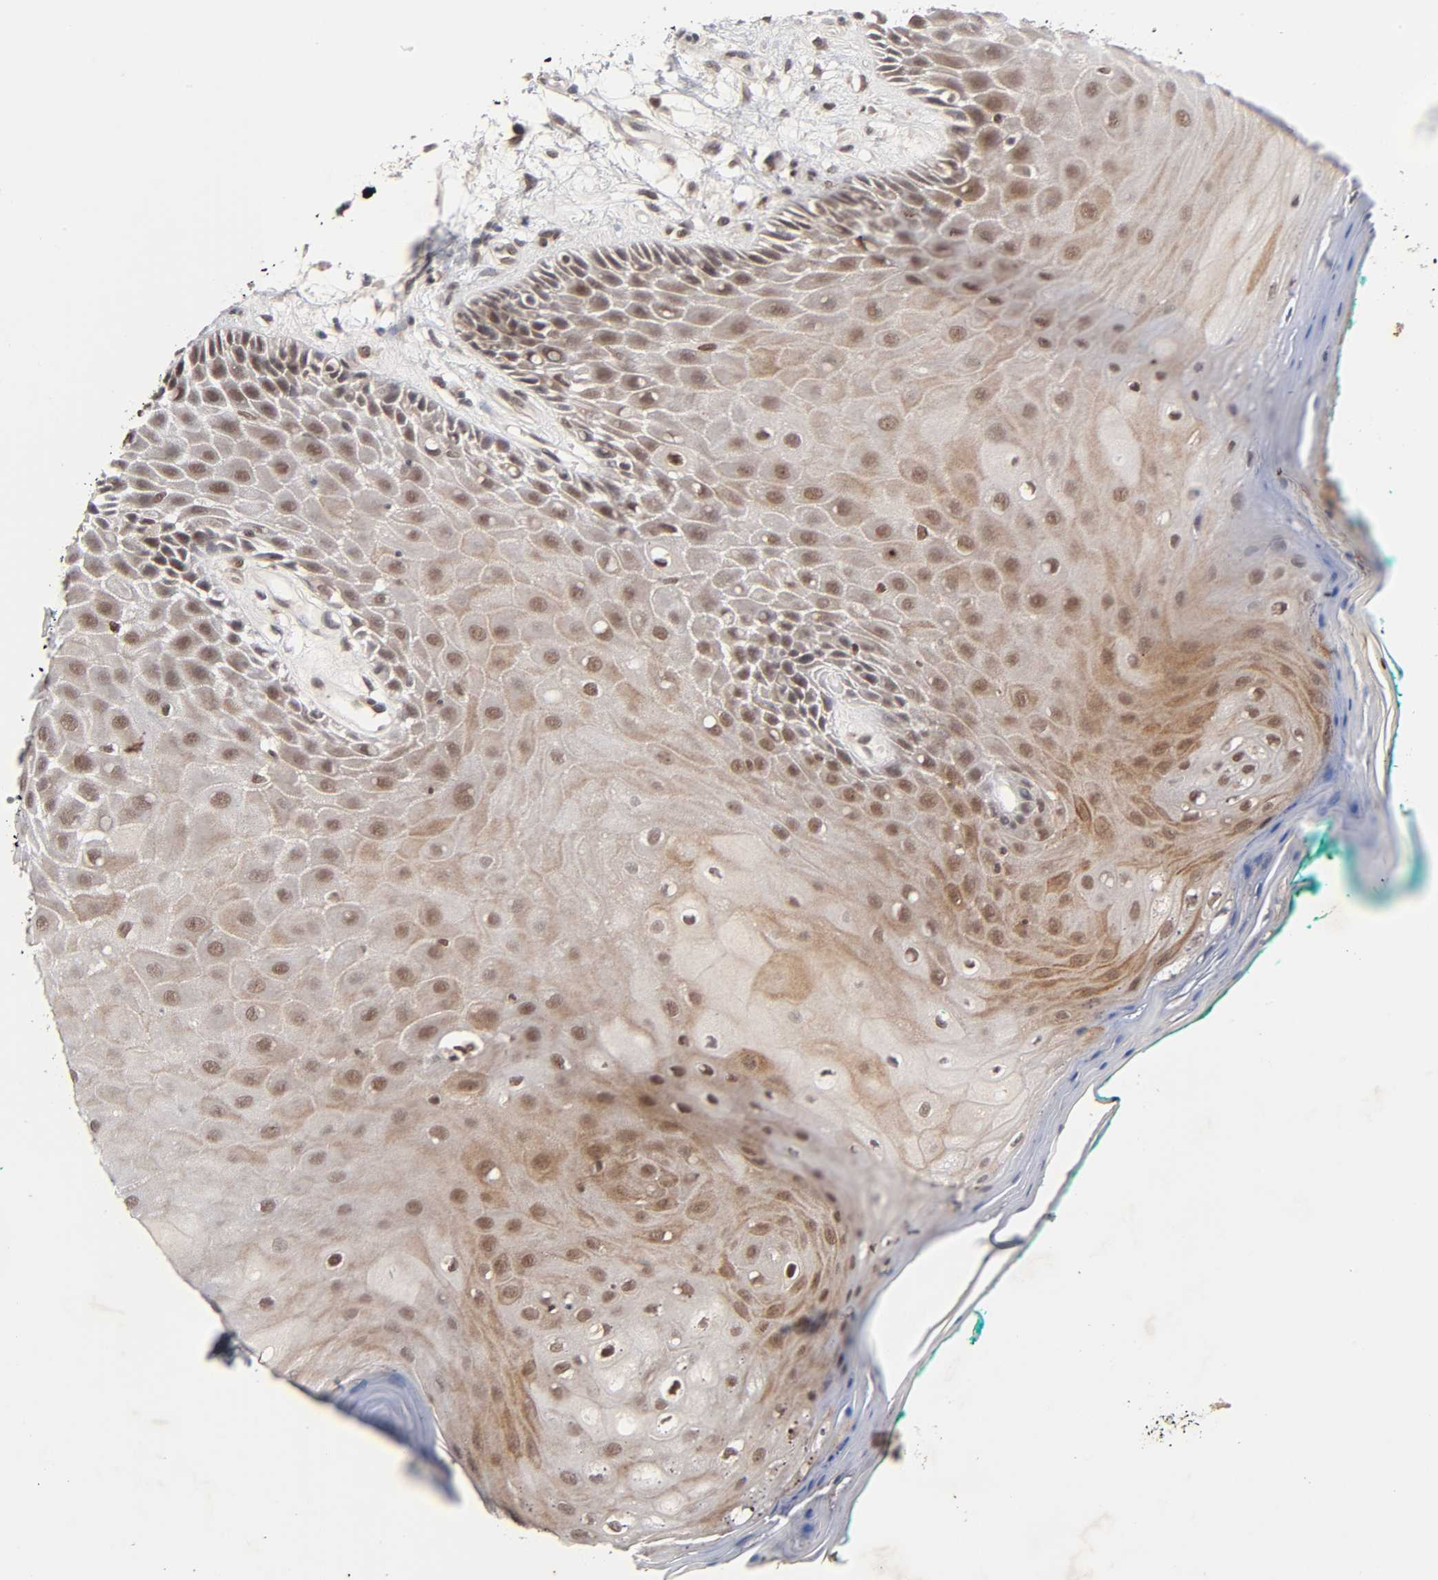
{"staining": {"intensity": "strong", "quantity": ">75%", "location": "cytoplasmic/membranous,nuclear"}, "tissue": "oral mucosa", "cell_type": "Squamous epithelial cells", "image_type": "normal", "snomed": [{"axis": "morphology", "description": "Normal tissue, NOS"}, {"axis": "morphology", "description": "Squamous cell carcinoma, NOS"}, {"axis": "topography", "description": "Skeletal muscle"}, {"axis": "topography", "description": "Oral tissue"}, {"axis": "topography", "description": "Head-Neck"}], "caption": "The micrograph exhibits immunohistochemical staining of normal oral mucosa. There is strong cytoplasmic/membranous,nuclear expression is identified in about >75% of squamous epithelial cells. The staining was performed using DAB to visualize the protein expression in brown, while the nuclei were stained in blue with hematoxylin (Magnification: 20x).", "gene": "EP300", "patient": {"sex": "female", "age": 84}}